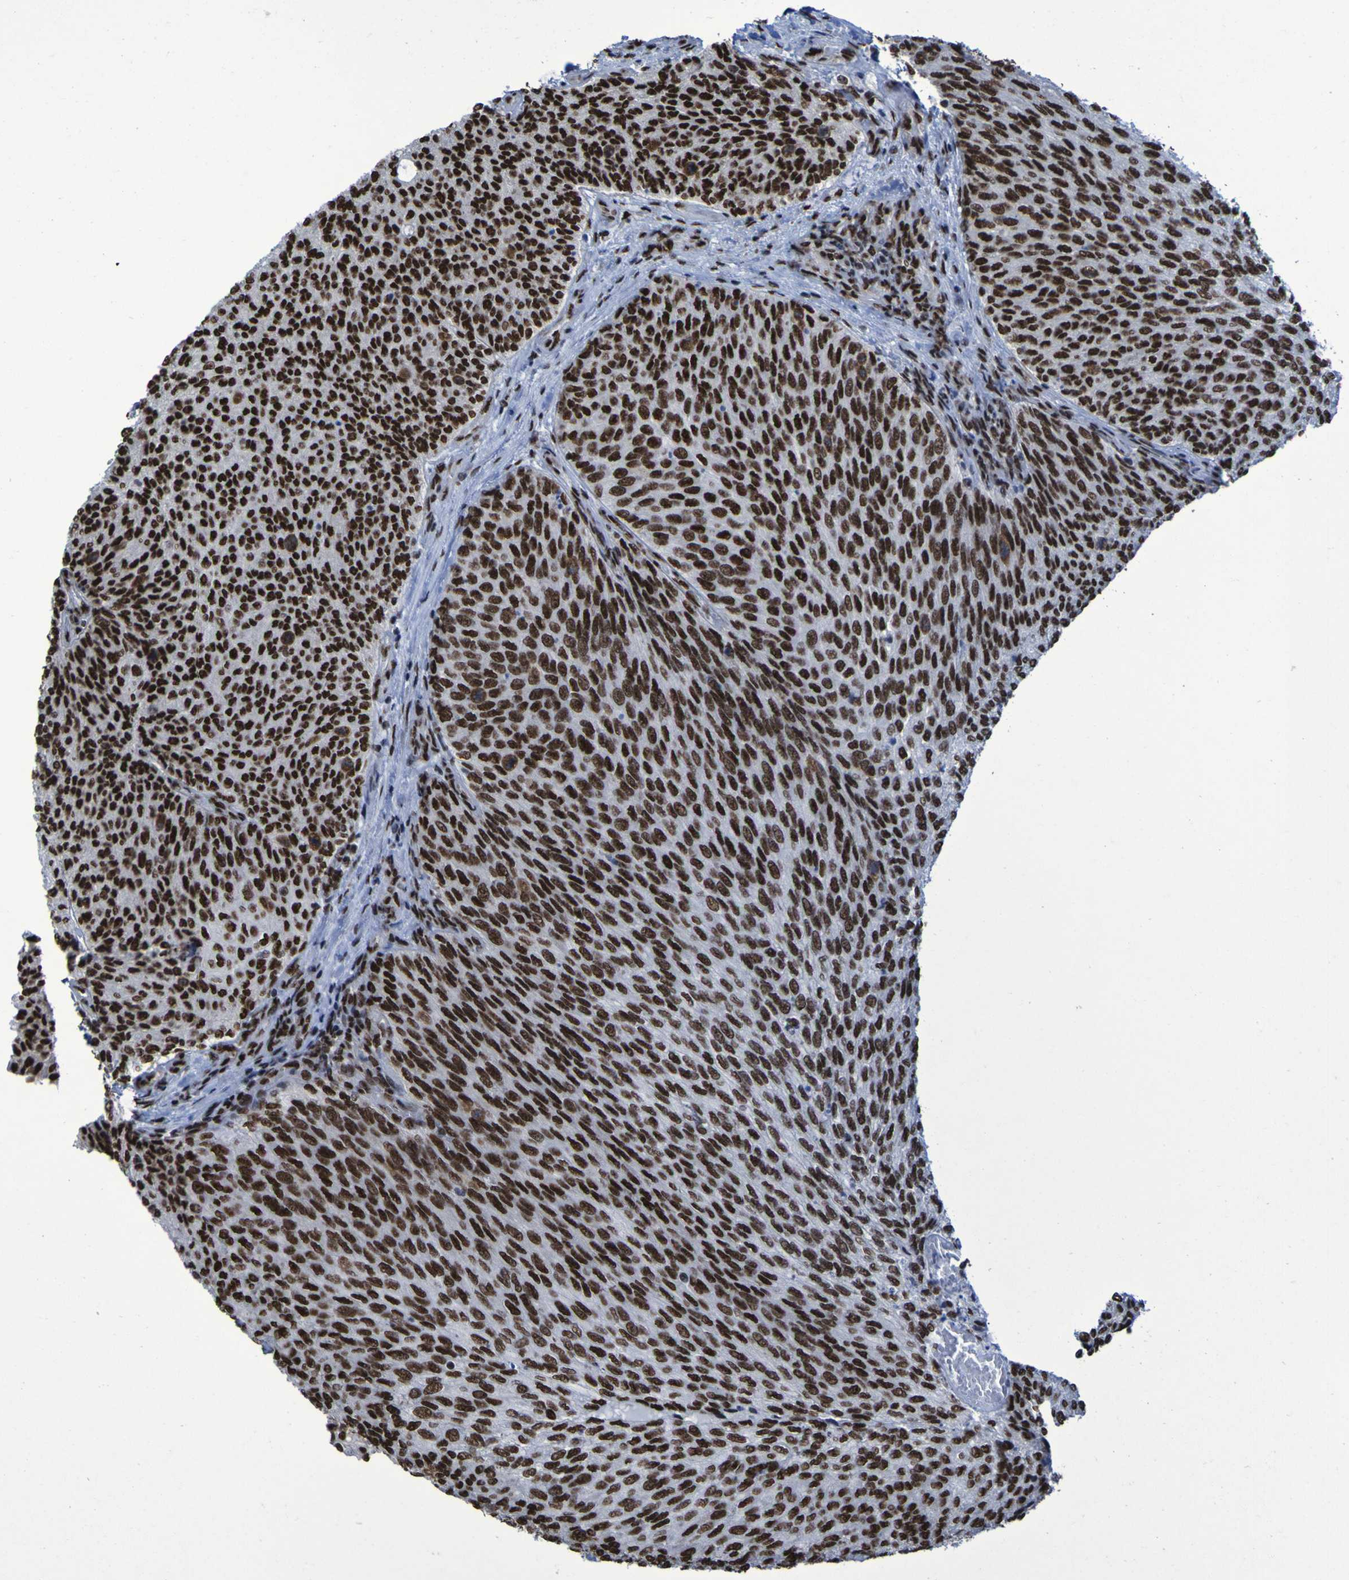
{"staining": {"intensity": "strong", "quantity": ">75%", "location": "nuclear"}, "tissue": "urothelial cancer", "cell_type": "Tumor cells", "image_type": "cancer", "snomed": [{"axis": "morphology", "description": "Urothelial carcinoma, Low grade"}, {"axis": "topography", "description": "Urinary bladder"}], "caption": "This is a histology image of immunohistochemistry (IHC) staining of urothelial cancer, which shows strong positivity in the nuclear of tumor cells.", "gene": "HNRNPR", "patient": {"sex": "female", "age": 79}}